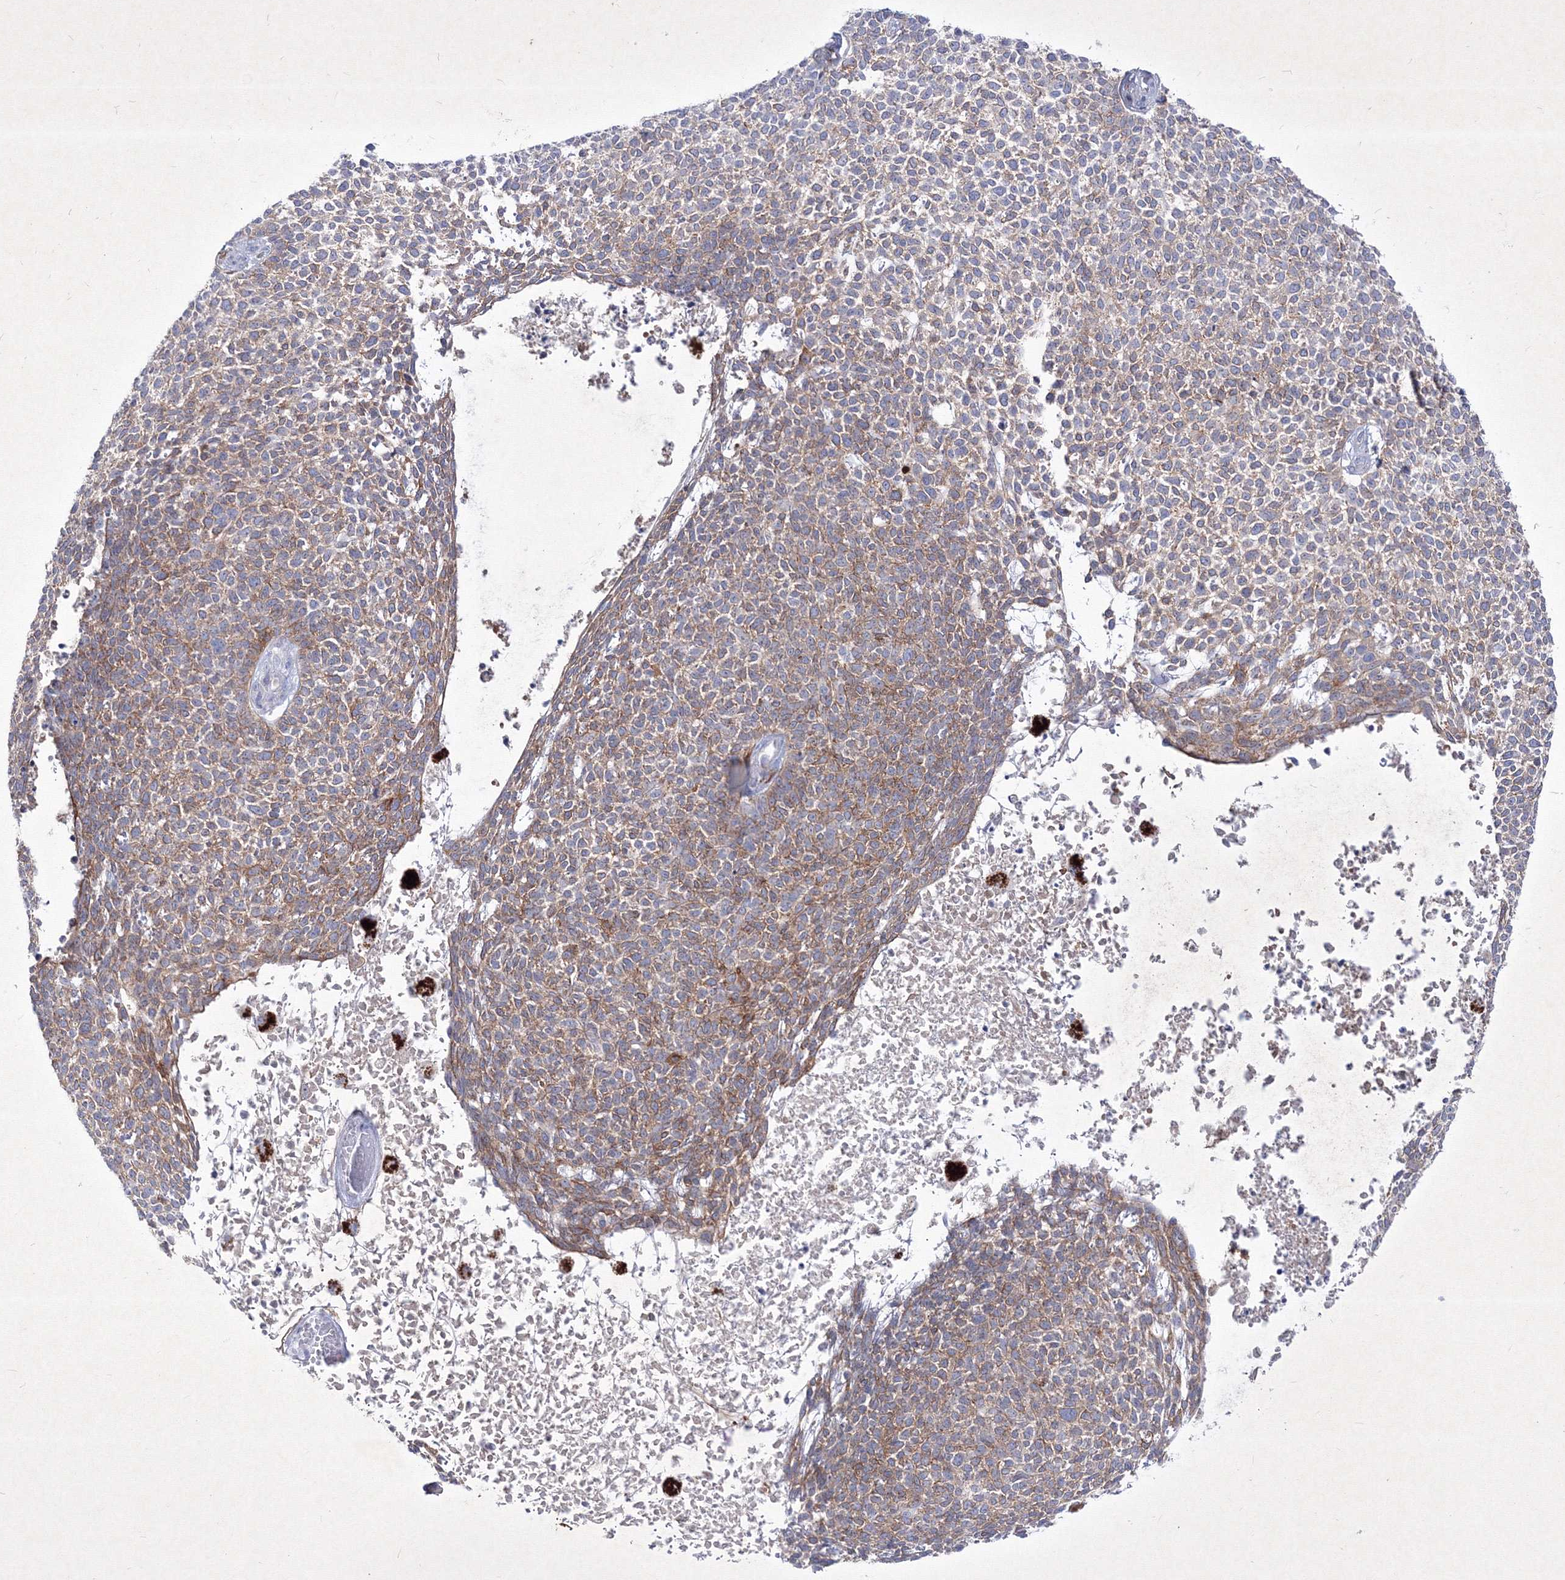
{"staining": {"intensity": "moderate", "quantity": "25%-75%", "location": "cytoplasmic/membranous"}, "tissue": "skin cancer", "cell_type": "Tumor cells", "image_type": "cancer", "snomed": [{"axis": "morphology", "description": "Basal cell carcinoma"}, {"axis": "topography", "description": "Skin"}], "caption": "Skin cancer stained with a brown dye shows moderate cytoplasmic/membranous positive expression in approximately 25%-75% of tumor cells.", "gene": "TMEM139", "patient": {"sex": "female", "age": 84}}